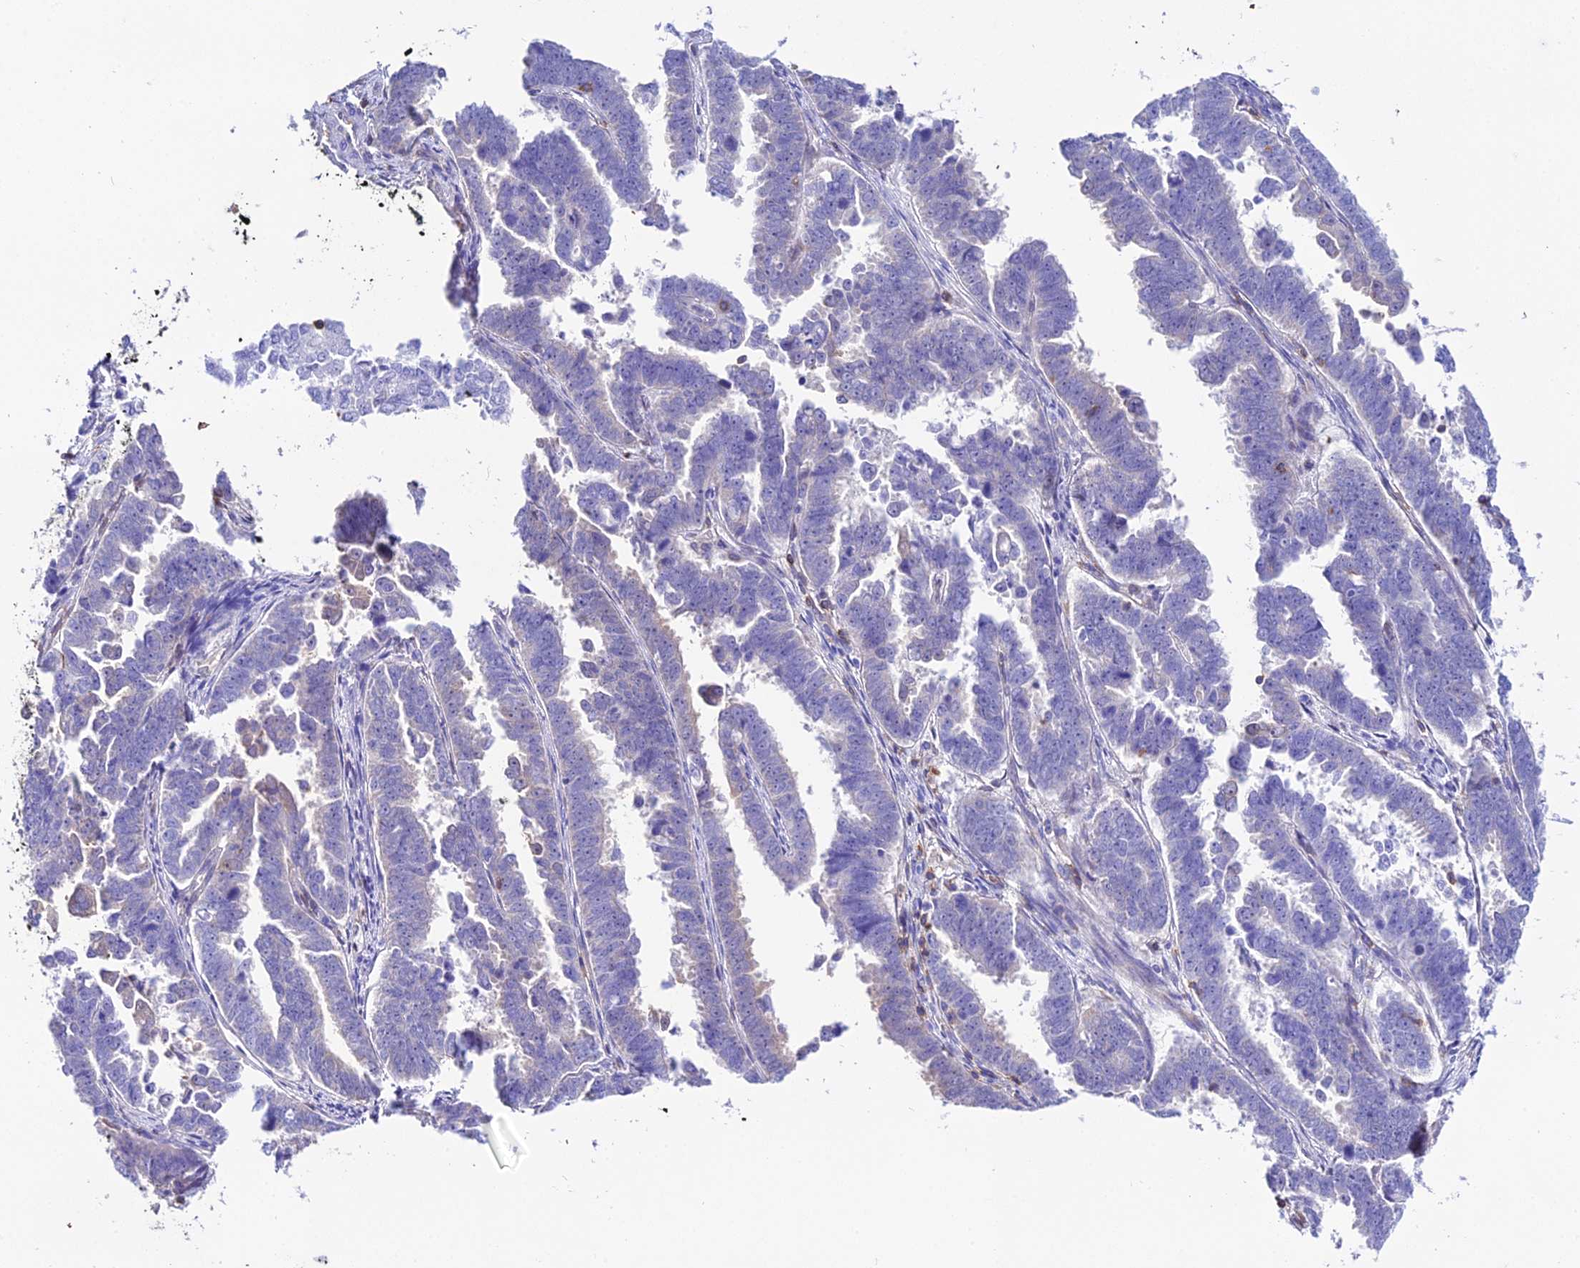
{"staining": {"intensity": "negative", "quantity": "none", "location": "none"}, "tissue": "endometrial cancer", "cell_type": "Tumor cells", "image_type": "cancer", "snomed": [{"axis": "morphology", "description": "Adenocarcinoma, NOS"}, {"axis": "topography", "description": "Endometrium"}], "caption": "A histopathology image of human adenocarcinoma (endometrial) is negative for staining in tumor cells.", "gene": "S100A16", "patient": {"sex": "female", "age": 75}}